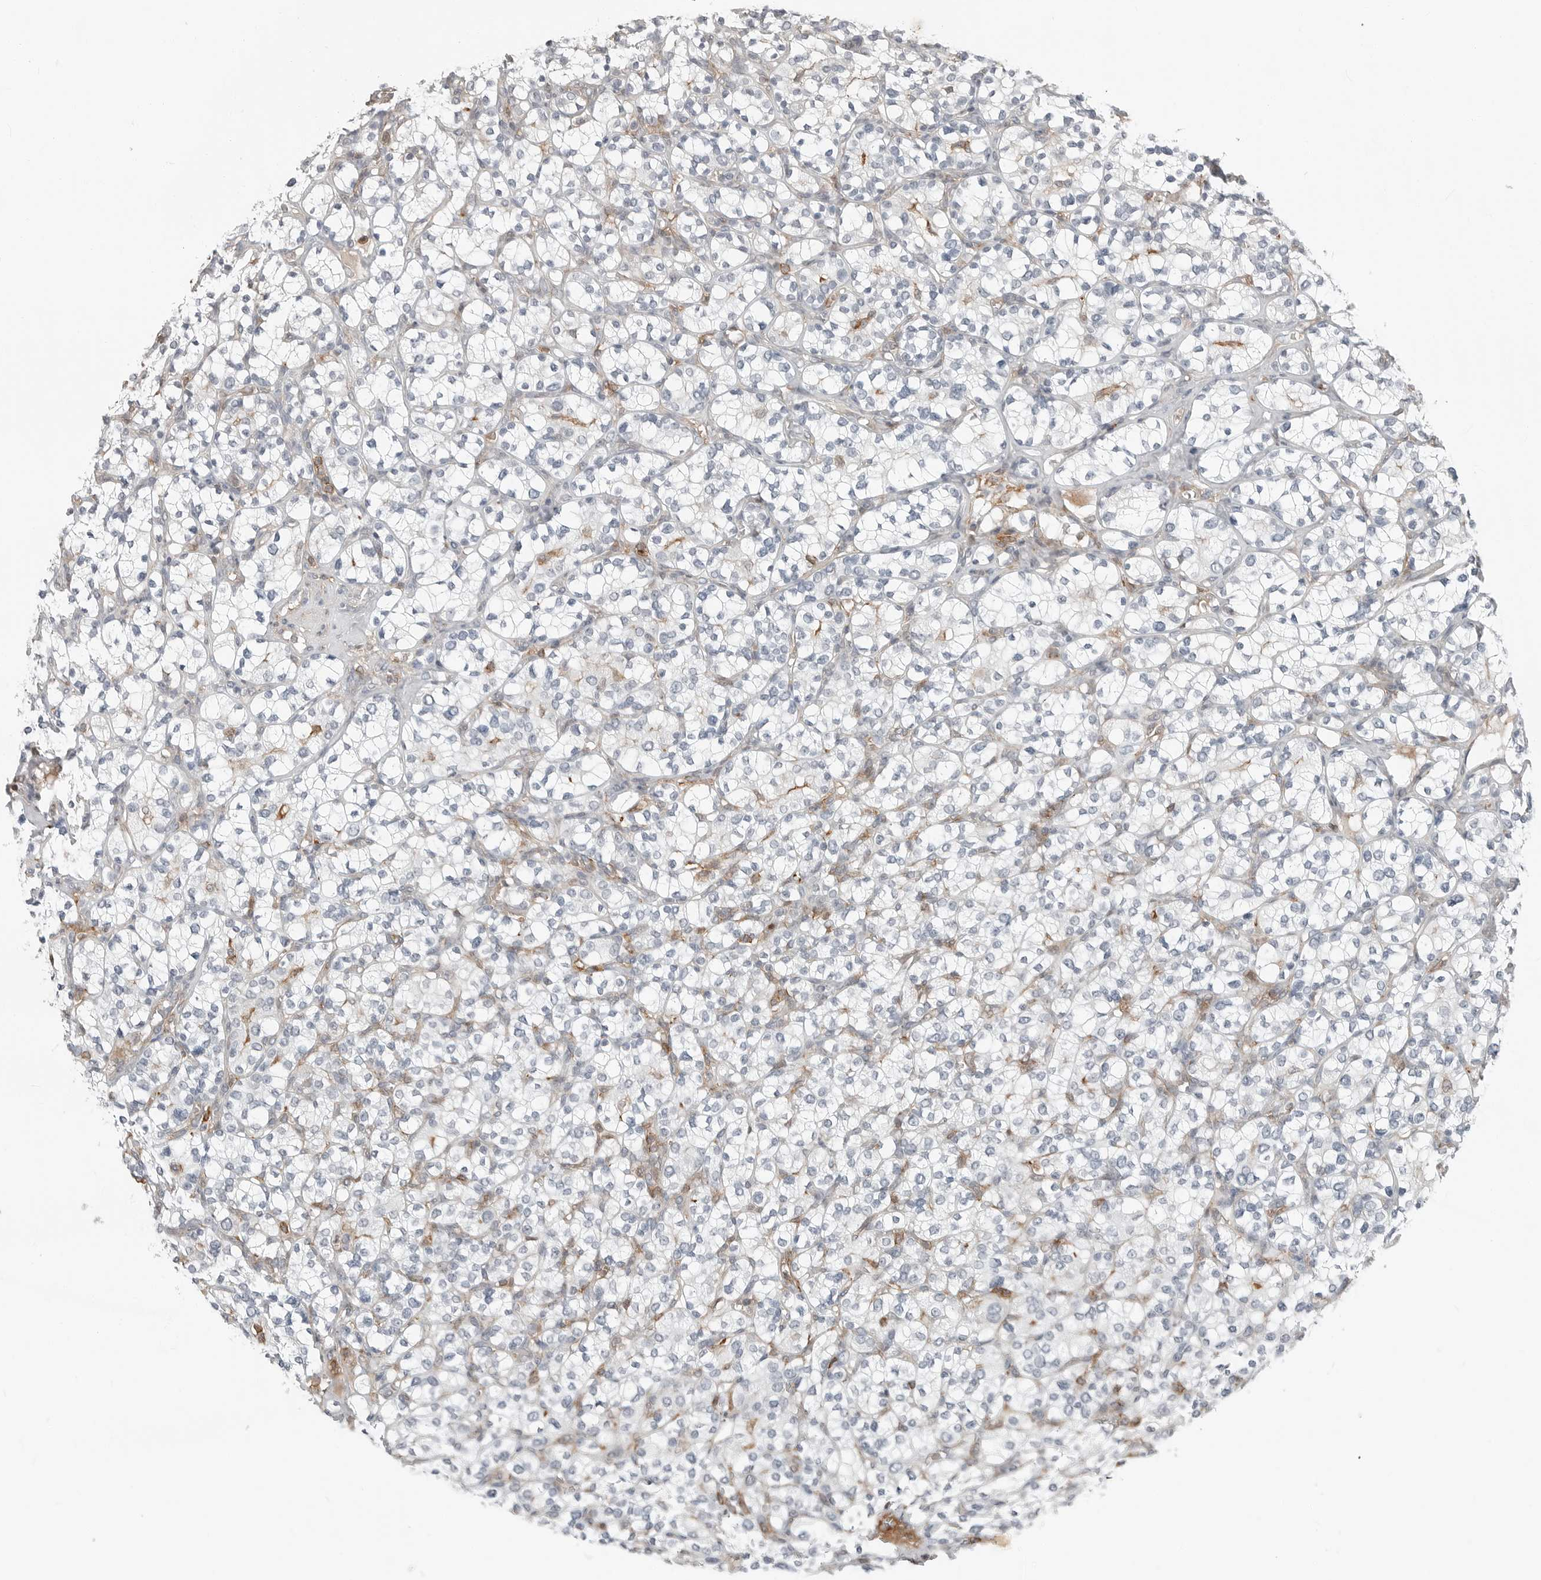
{"staining": {"intensity": "negative", "quantity": "none", "location": "none"}, "tissue": "renal cancer", "cell_type": "Tumor cells", "image_type": "cancer", "snomed": [{"axis": "morphology", "description": "Adenocarcinoma, NOS"}, {"axis": "topography", "description": "Kidney"}], "caption": "DAB (3,3'-diaminobenzidine) immunohistochemical staining of human renal cancer reveals no significant positivity in tumor cells.", "gene": "LEFTY2", "patient": {"sex": "male", "age": 77}}